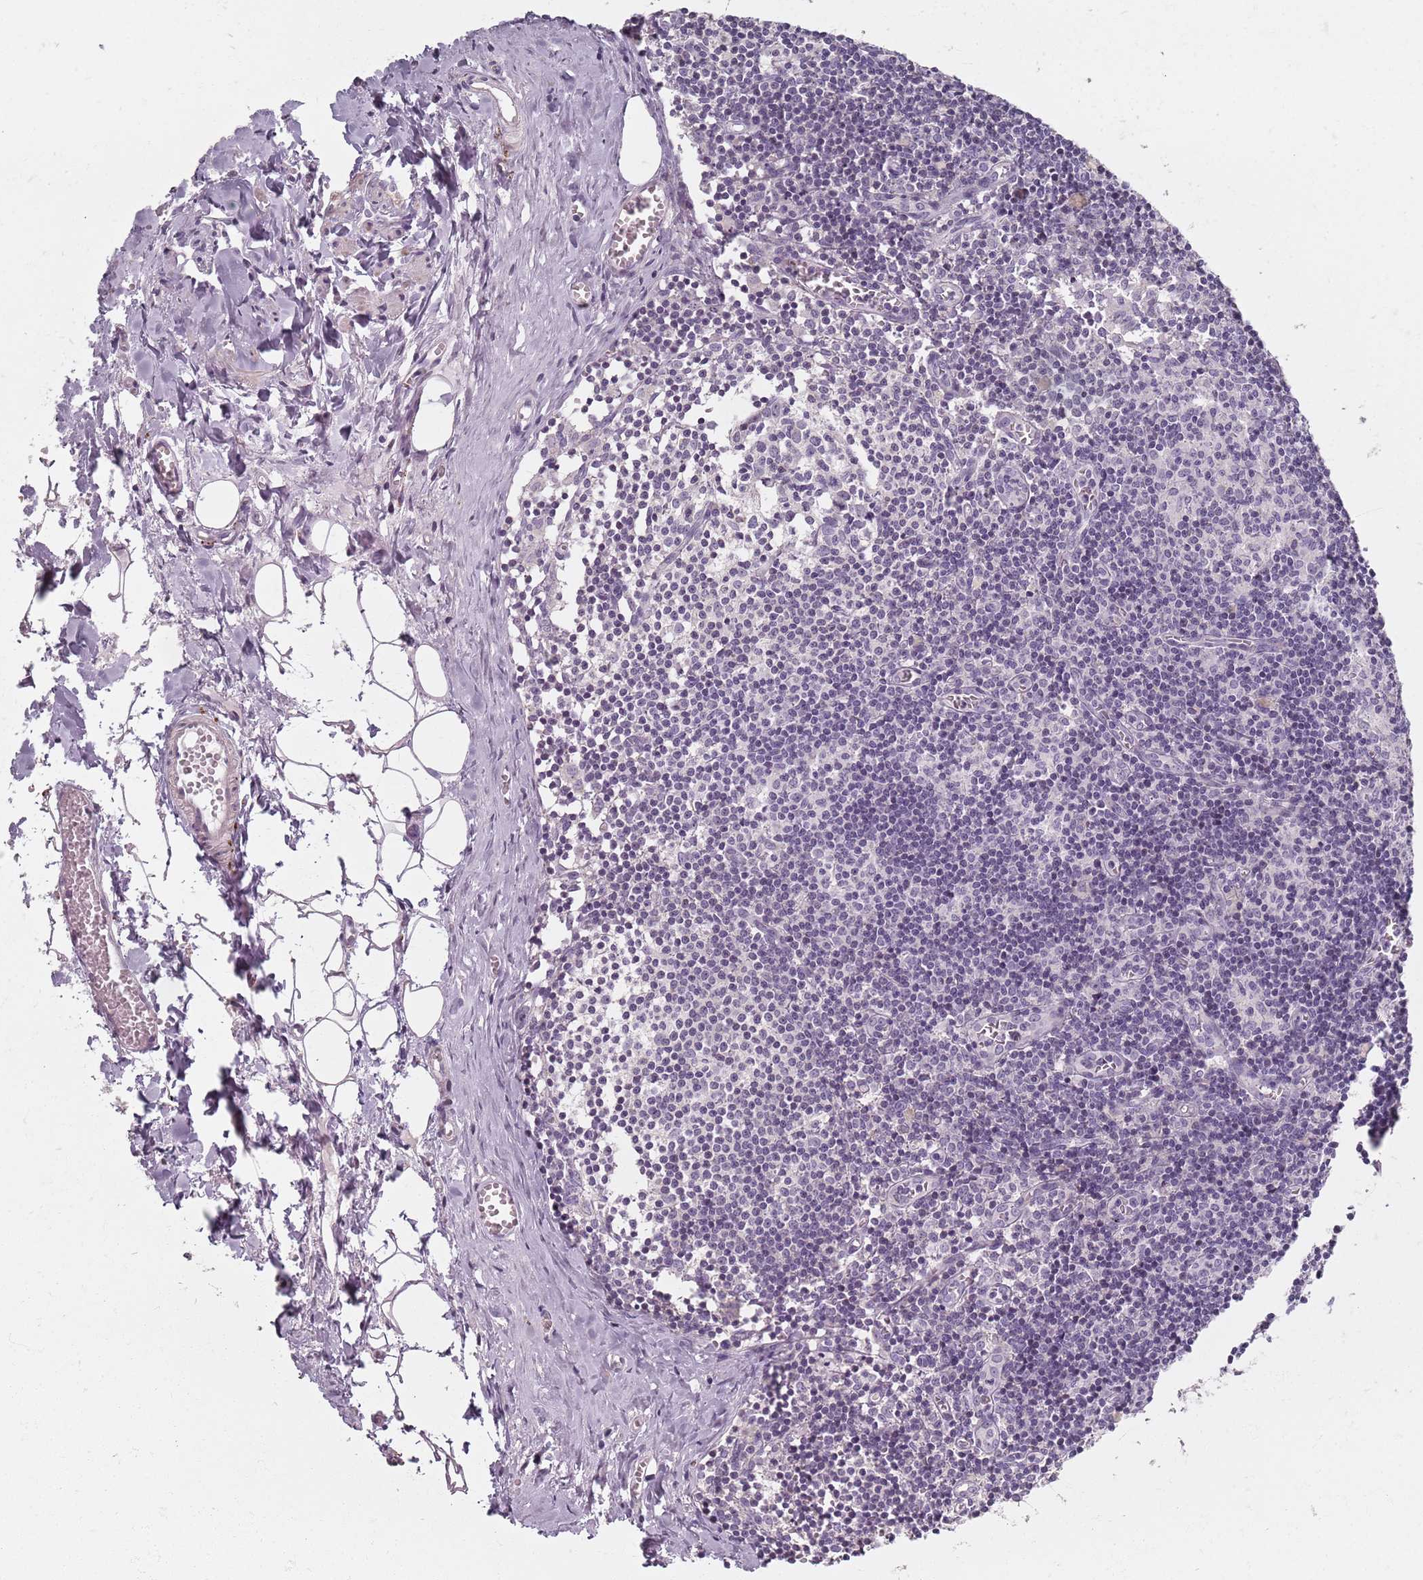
{"staining": {"intensity": "negative", "quantity": "none", "location": "none"}, "tissue": "lymph node", "cell_type": "Germinal center cells", "image_type": "normal", "snomed": [{"axis": "morphology", "description": "Normal tissue, NOS"}, {"axis": "topography", "description": "Lymph node"}], "caption": "The image exhibits no staining of germinal center cells in normal lymph node.", "gene": "SYNGR3", "patient": {"sex": "female", "age": 42}}